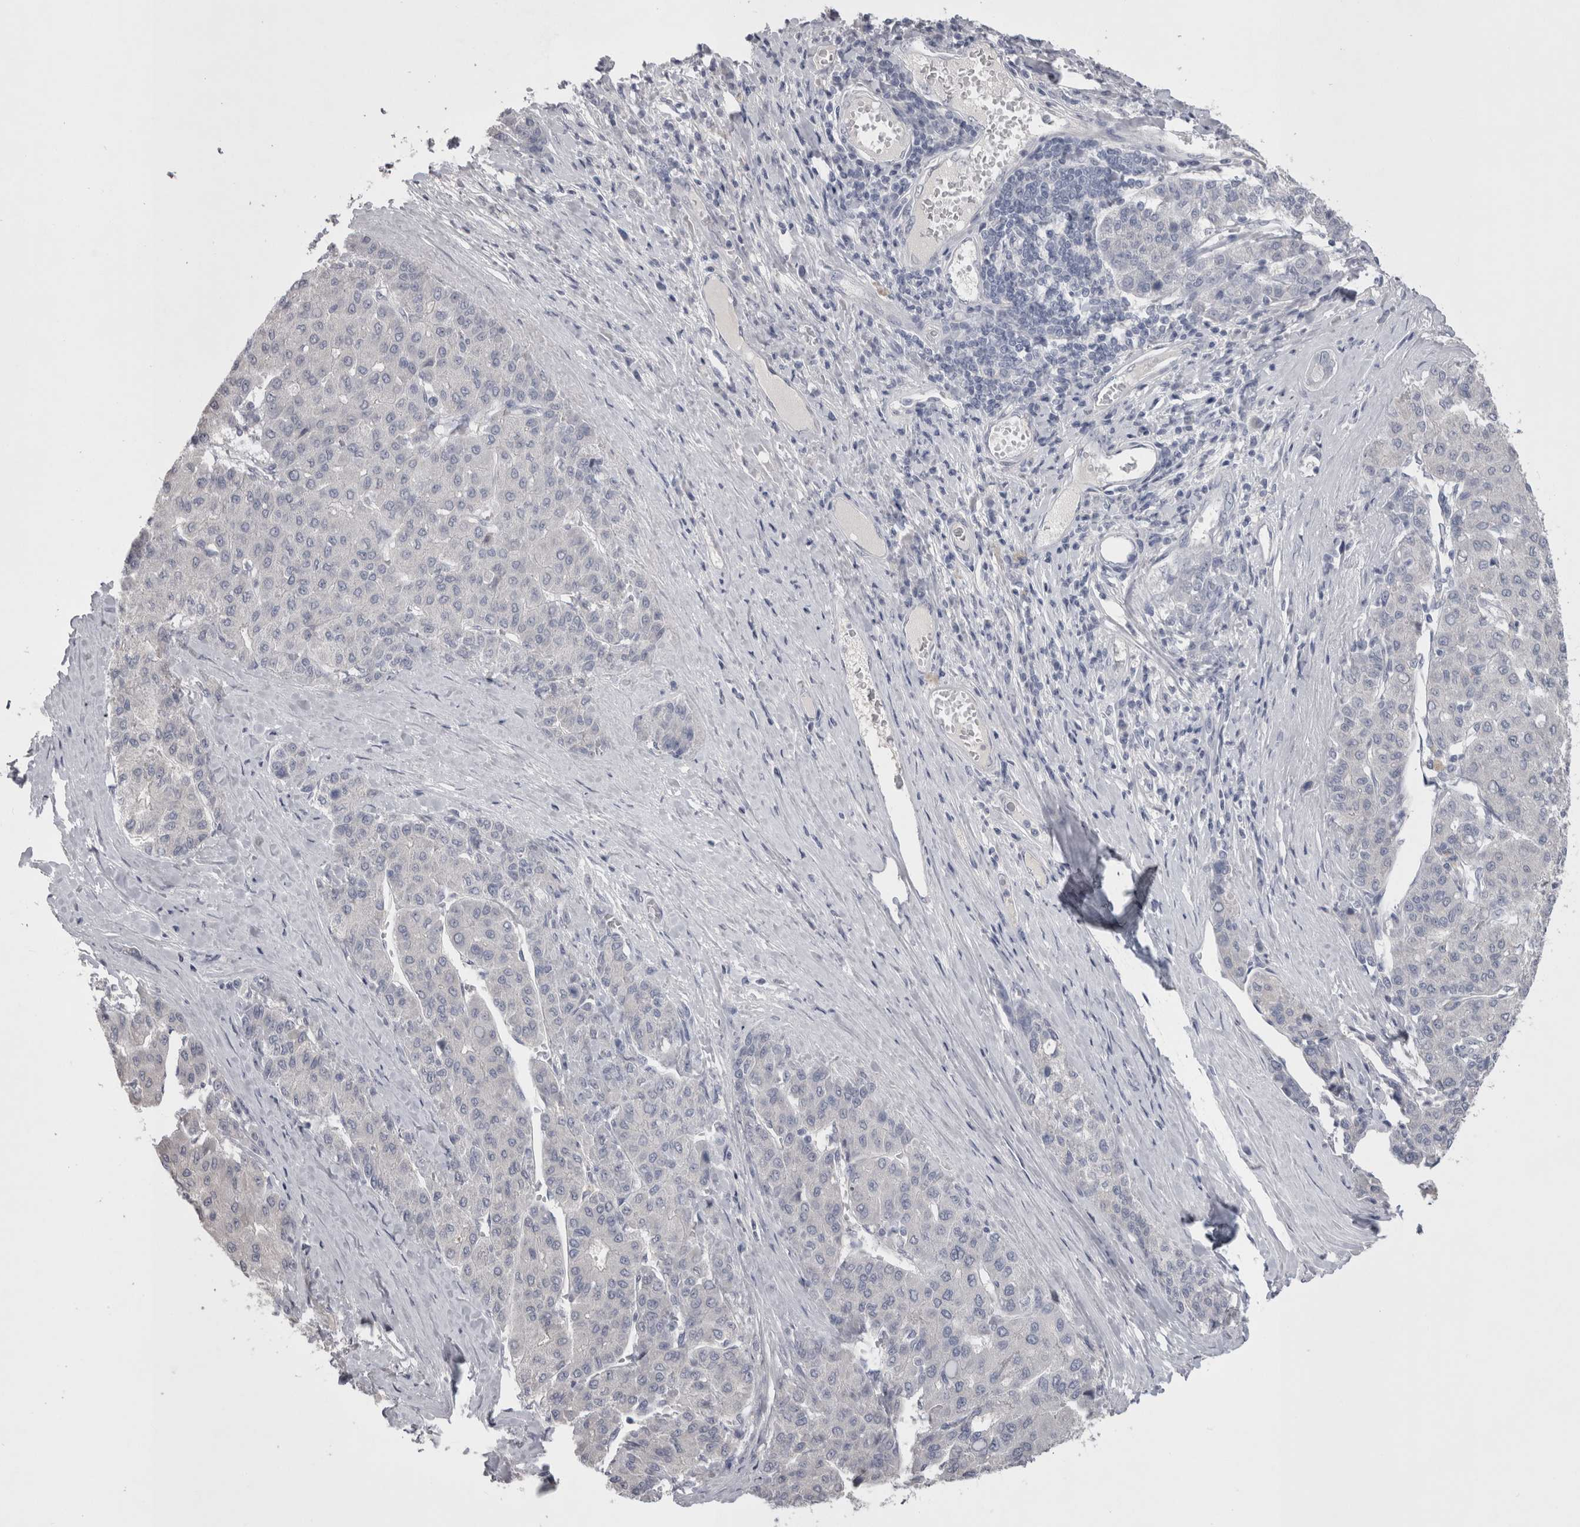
{"staining": {"intensity": "negative", "quantity": "none", "location": "none"}, "tissue": "liver cancer", "cell_type": "Tumor cells", "image_type": "cancer", "snomed": [{"axis": "morphology", "description": "Carcinoma, Hepatocellular, NOS"}, {"axis": "topography", "description": "Liver"}], "caption": "Tumor cells are negative for protein expression in human liver cancer.", "gene": "ADAM2", "patient": {"sex": "male", "age": 65}}